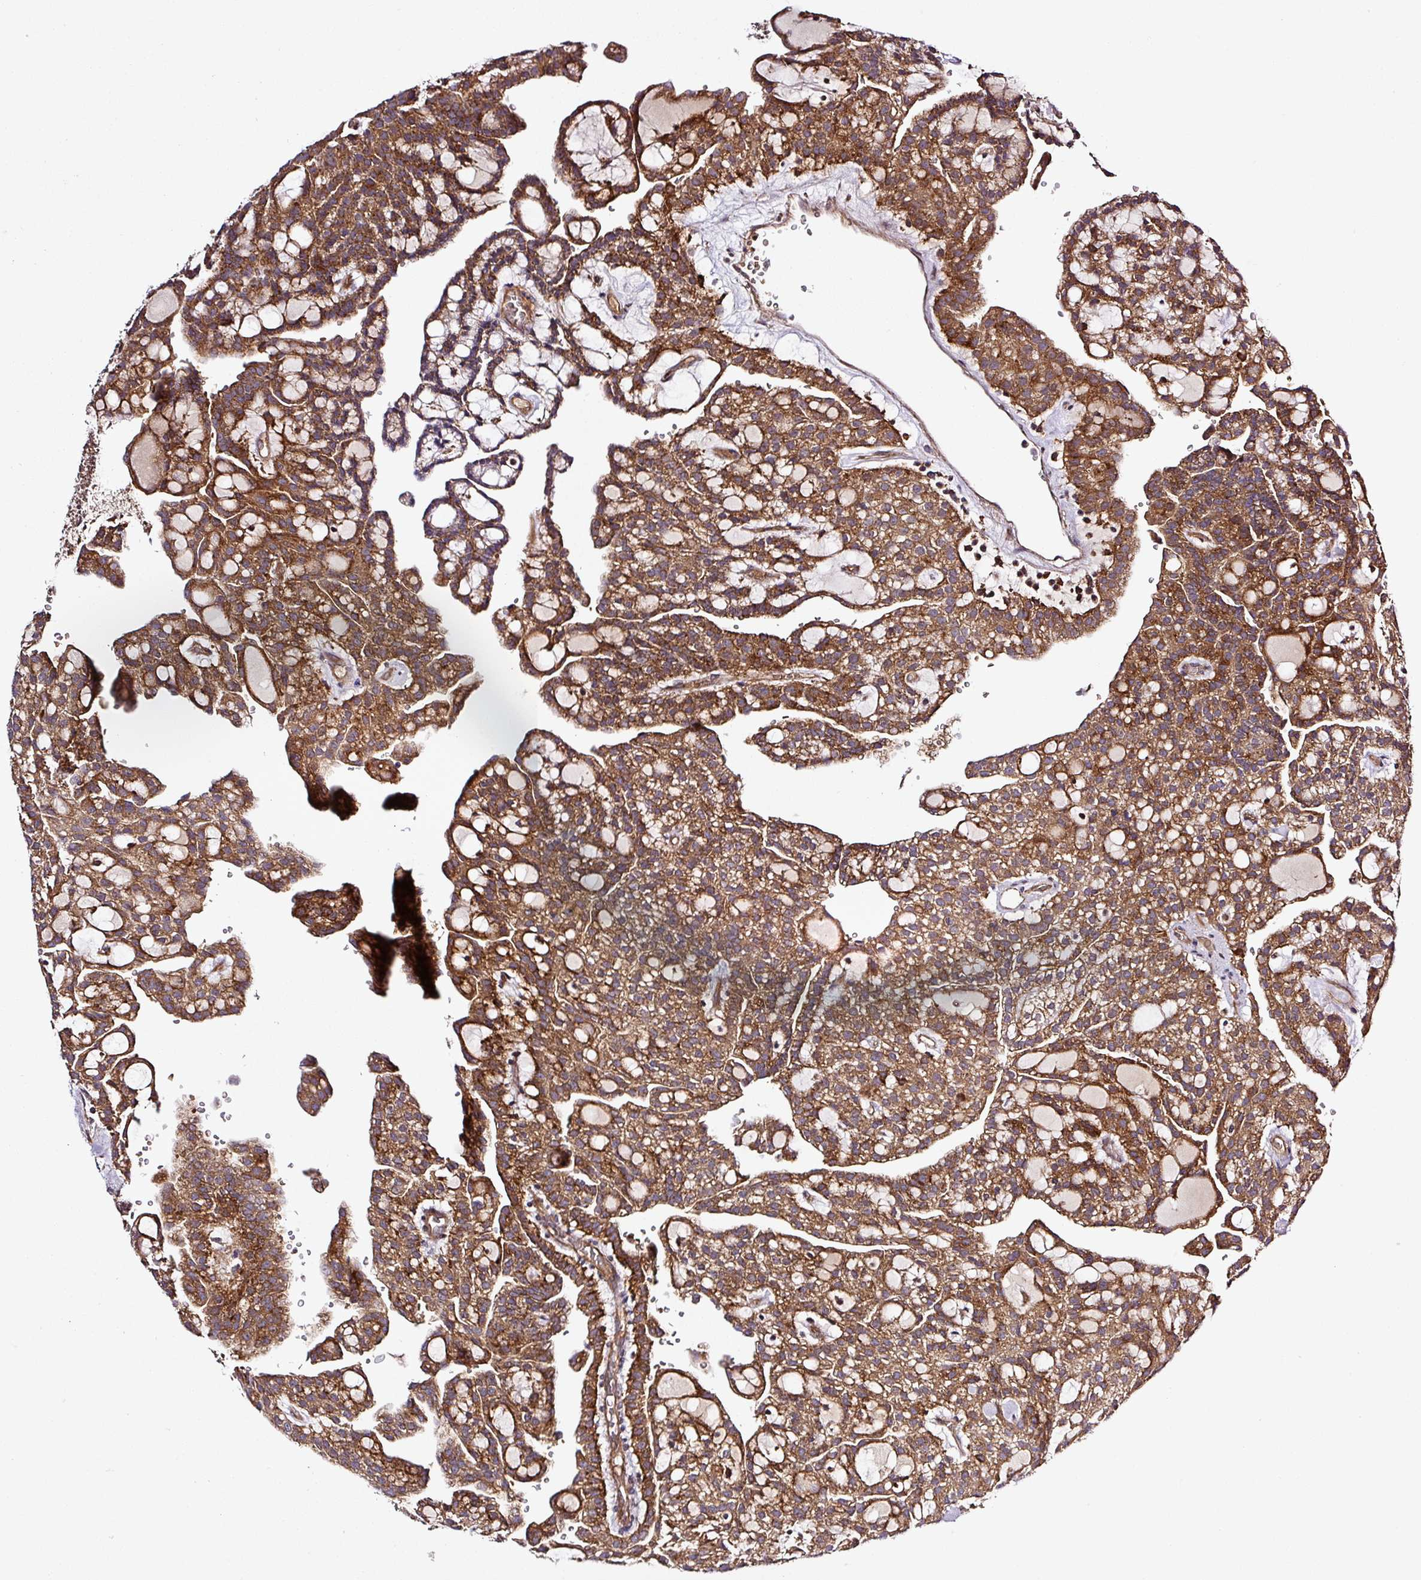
{"staining": {"intensity": "strong", "quantity": "25%-75%", "location": "cytoplasmic/membranous"}, "tissue": "renal cancer", "cell_type": "Tumor cells", "image_type": "cancer", "snomed": [{"axis": "morphology", "description": "Adenocarcinoma, NOS"}, {"axis": "topography", "description": "Kidney"}], "caption": "Renal adenocarcinoma stained for a protein (brown) demonstrates strong cytoplasmic/membranous positive staining in approximately 25%-75% of tumor cells.", "gene": "ZNF513", "patient": {"sex": "male", "age": 63}}